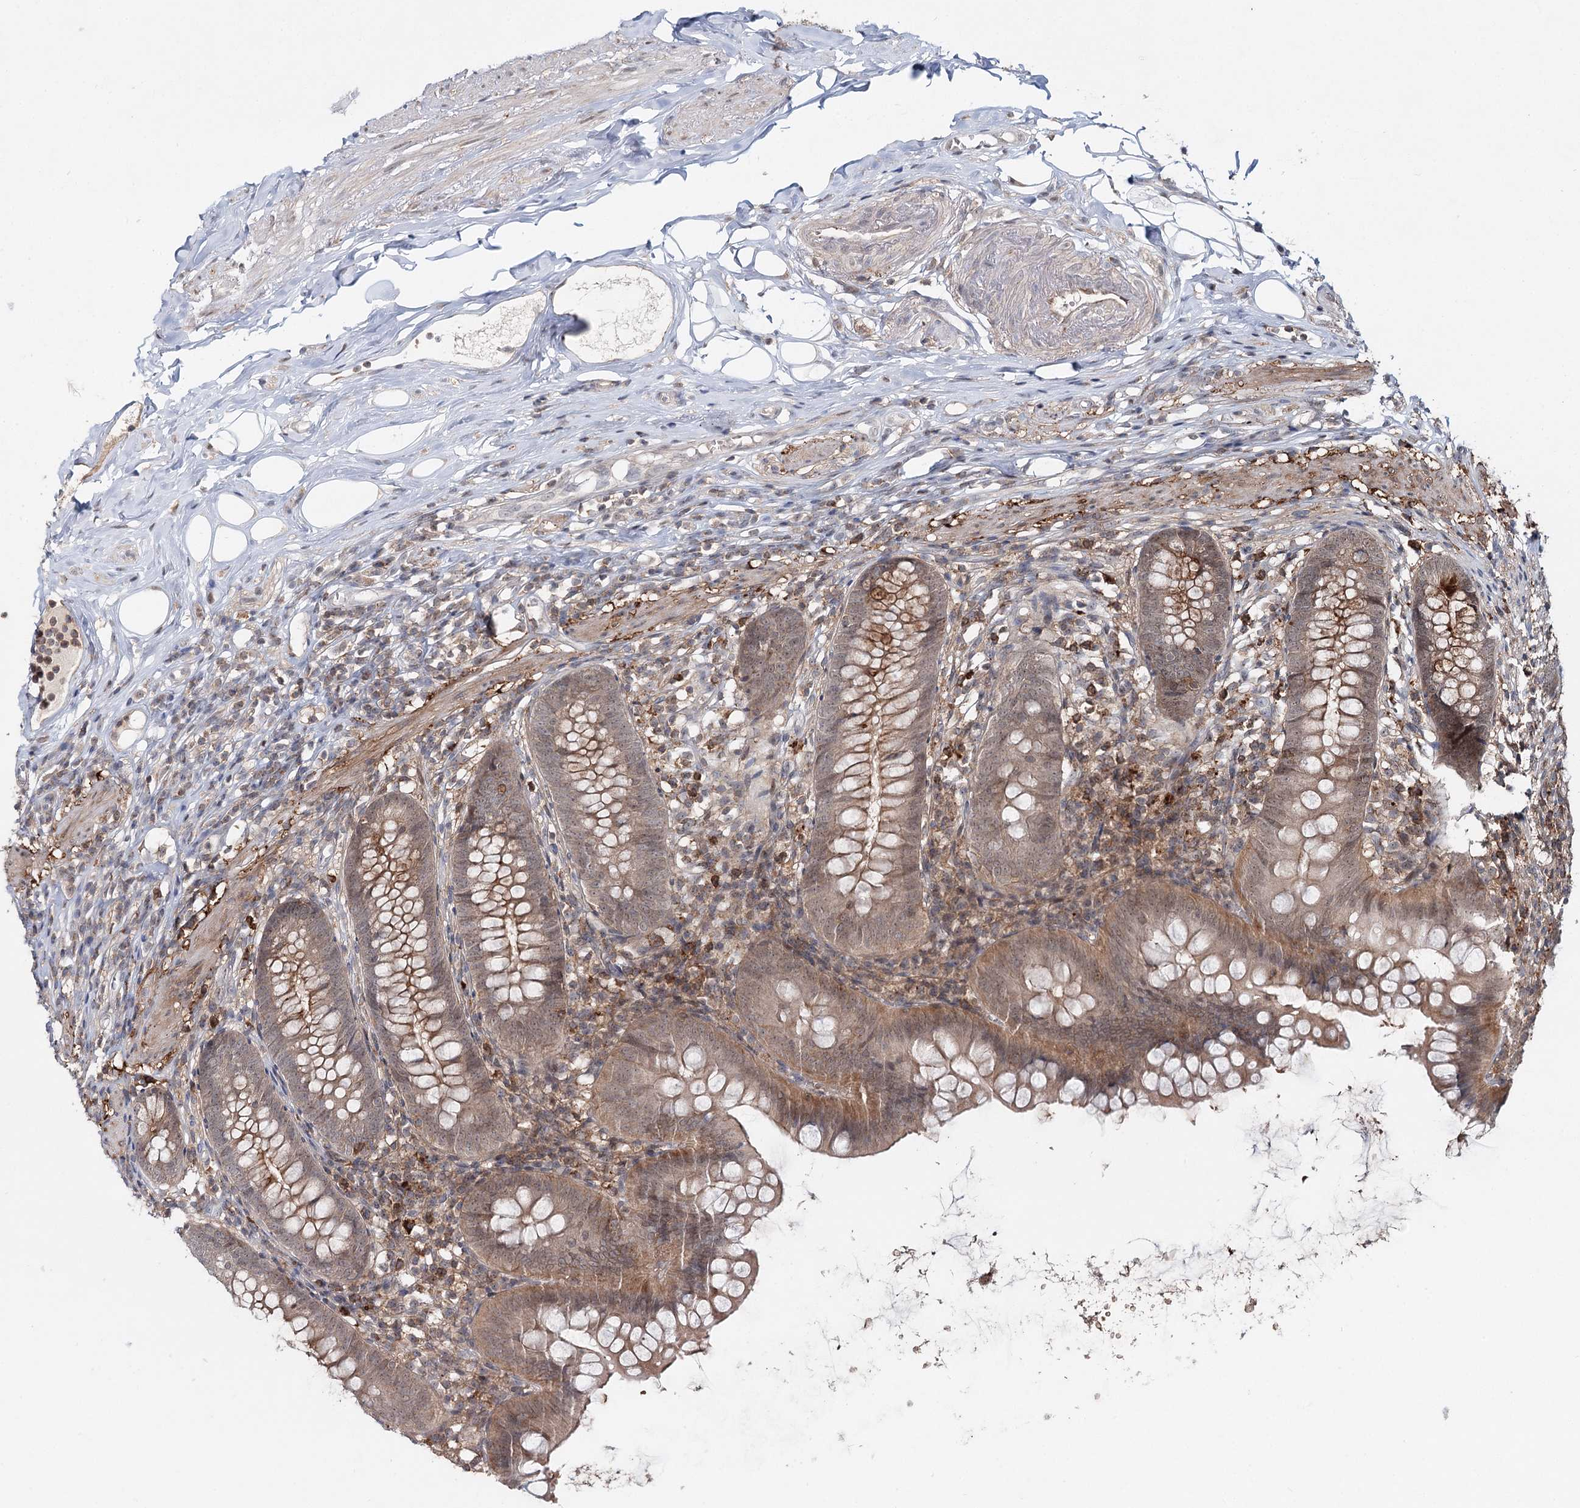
{"staining": {"intensity": "moderate", "quantity": ">75%", "location": "cytoplasmic/membranous,nuclear"}, "tissue": "appendix", "cell_type": "Glandular cells", "image_type": "normal", "snomed": [{"axis": "morphology", "description": "Normal tissue, NOS"}, {"axis": "topography", "description": "Appendix"}], "caption": "Brown immunohistochemical staining in unremarkable human appendix demonstrates moderate cytoplasmic/membranous,nuclear staining in about >75% of glandular cells.", "gene": "WDR44", "patient": {"sex": "female", "age": 62}}